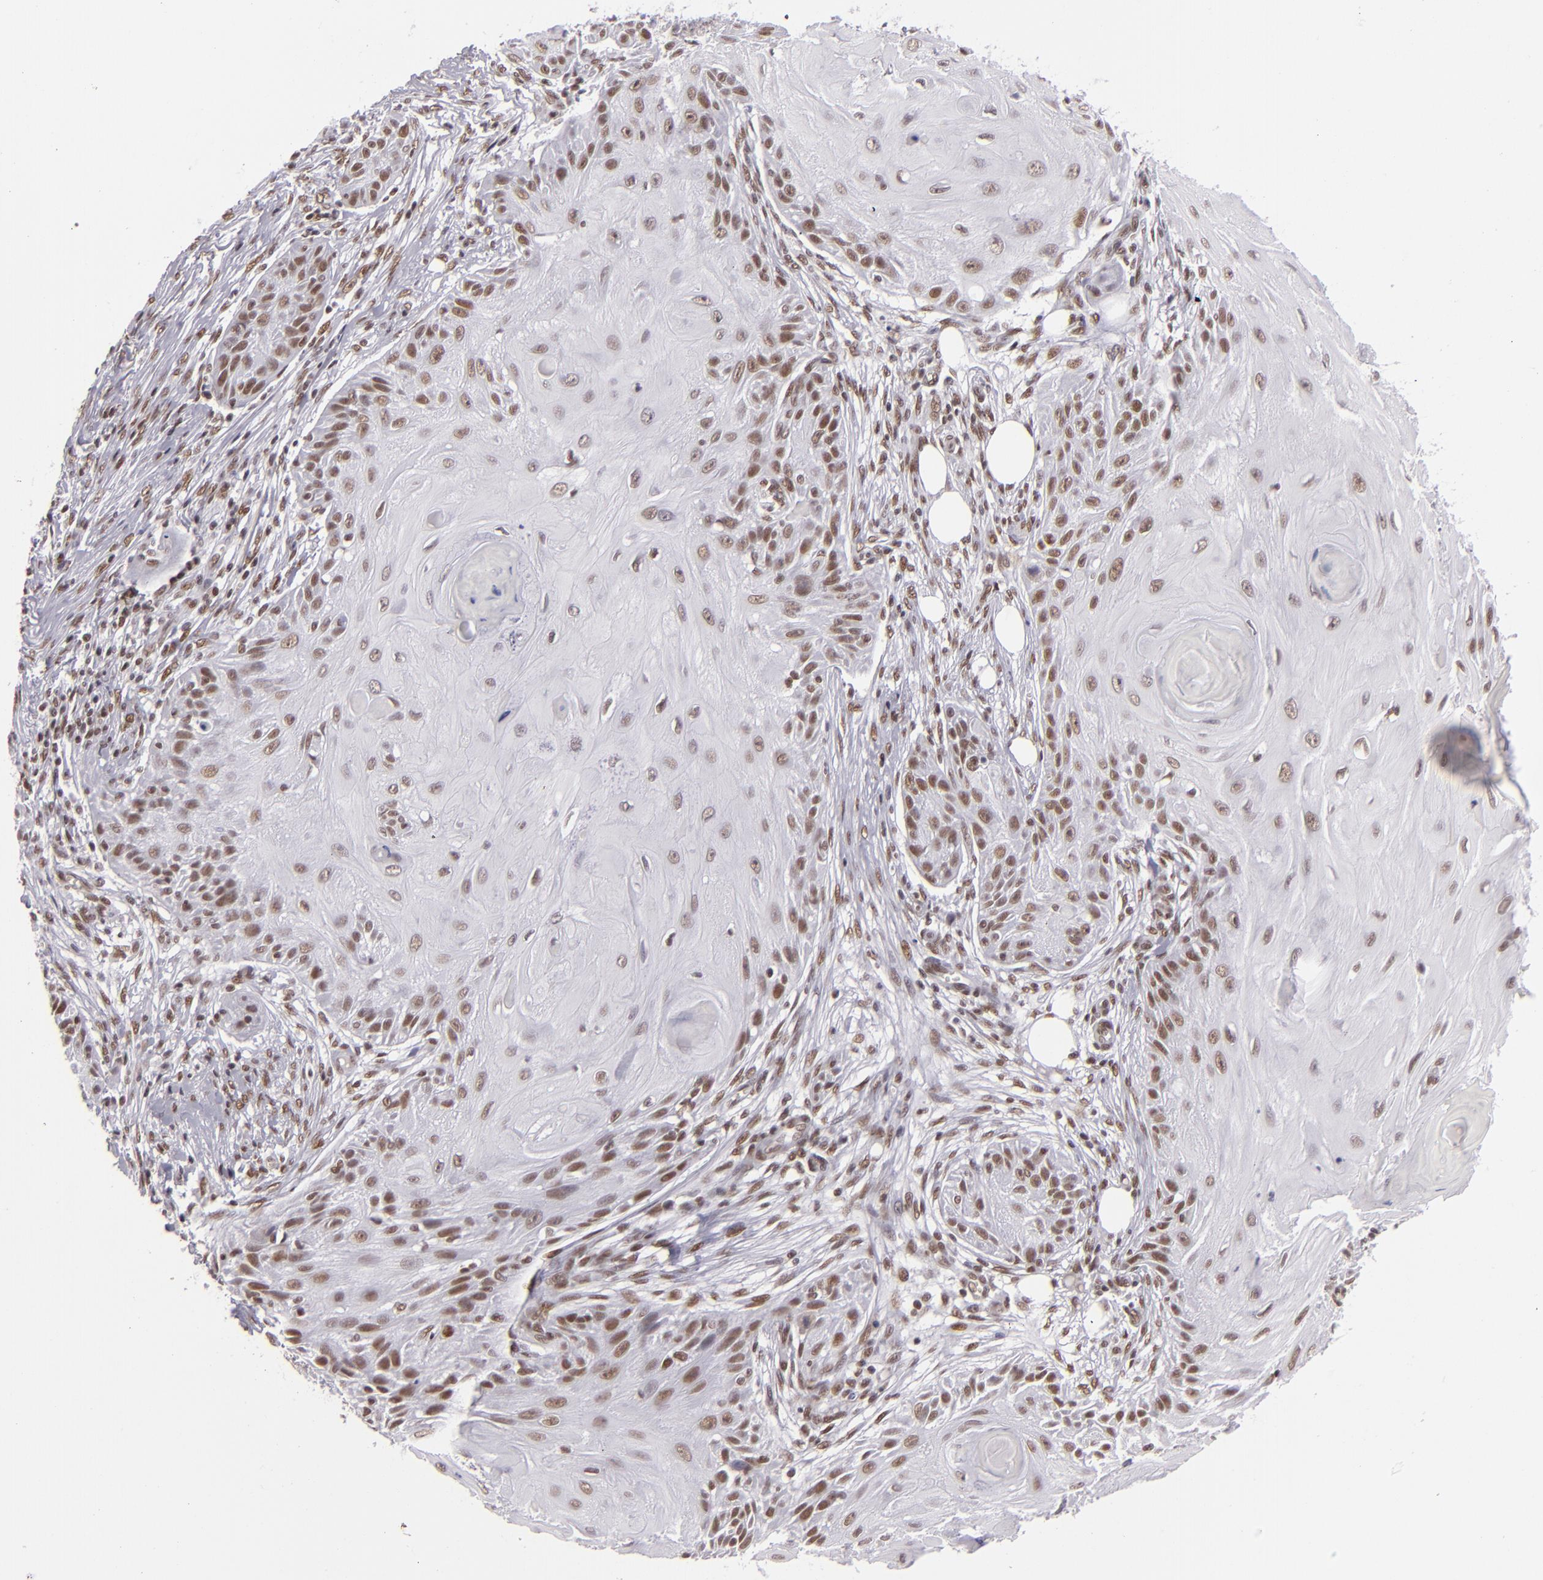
{"staining": {"intensity": "moderate", "quantity": ">75%", "location": "nuclear"}, "tissue": "skin cancer", "cell_type": "Tumor cells", "image_type": "cancer", "snomed": [{"axis": "morphology", "description": "Squamous cell carcinoma, NOS"}, {"axis": "topography", "description": "Skin"}], "caption": "Protein analysis of skin squamous cell carcinoma tissue displays moderate nuclear staining in approximately >75% of tumor cells.", "gene": "BRD8", "patient": {"sex": "female", "age": 88}}